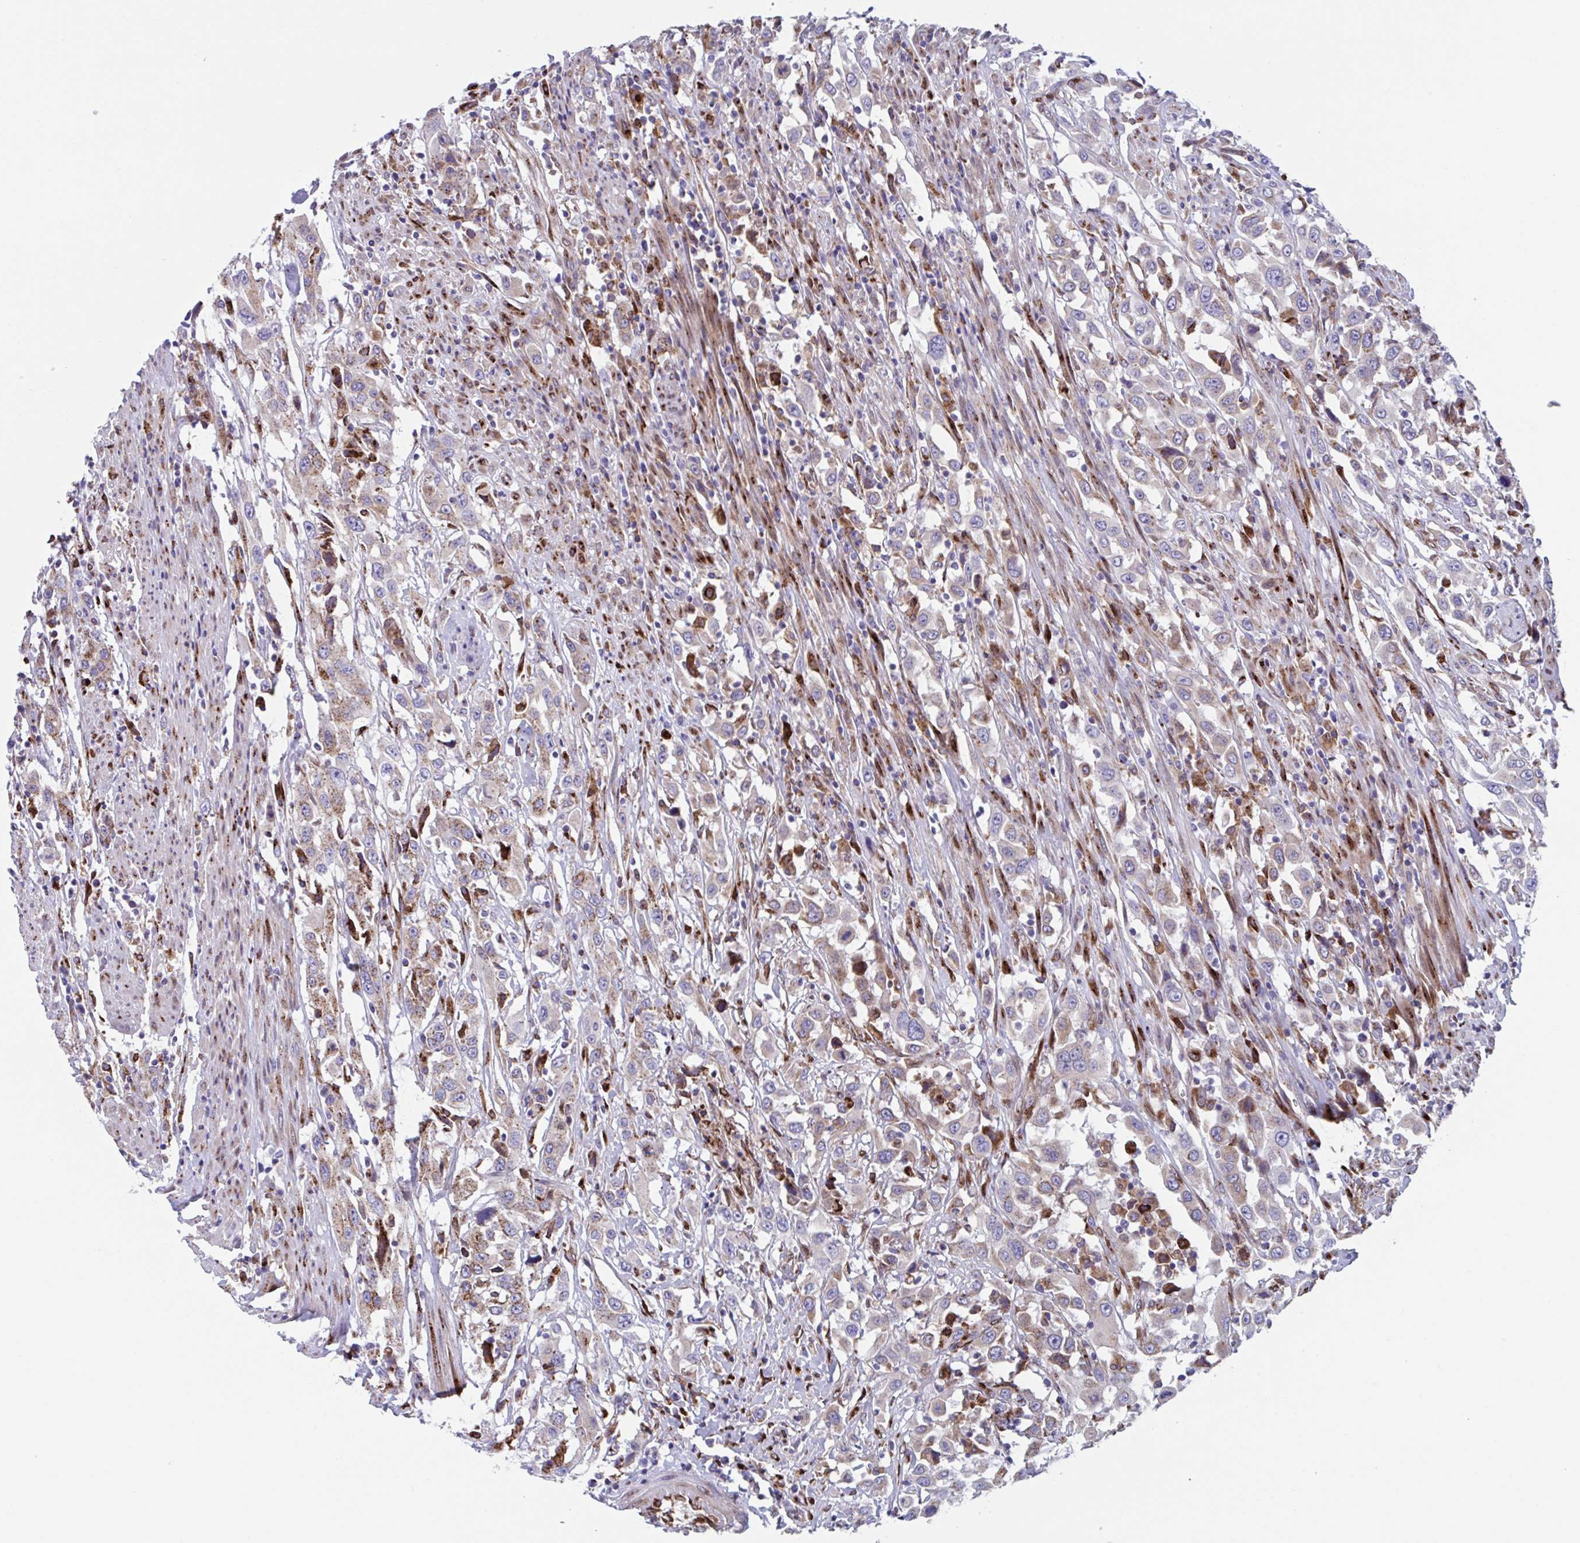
{"staining": {"intensity": "weak", "quantity": "<25%", "location": "cytoplasmic/membranous"}, "tissue": "urothelial cancer", "cell_type": "Tumor cells", "image_type": "cancer", "snomed": [{"axis": "morphology", "description": "Urothelial carcinoma, High grade"}, {"axis": "topography", "description": "Urinary bladder"}], "caption": "Immunohistochemistry of human urothelial cancer demonstrates no positivity in tumor cells.", "gene": "RFK", "patient": {"sex": "male", "age": 61}}